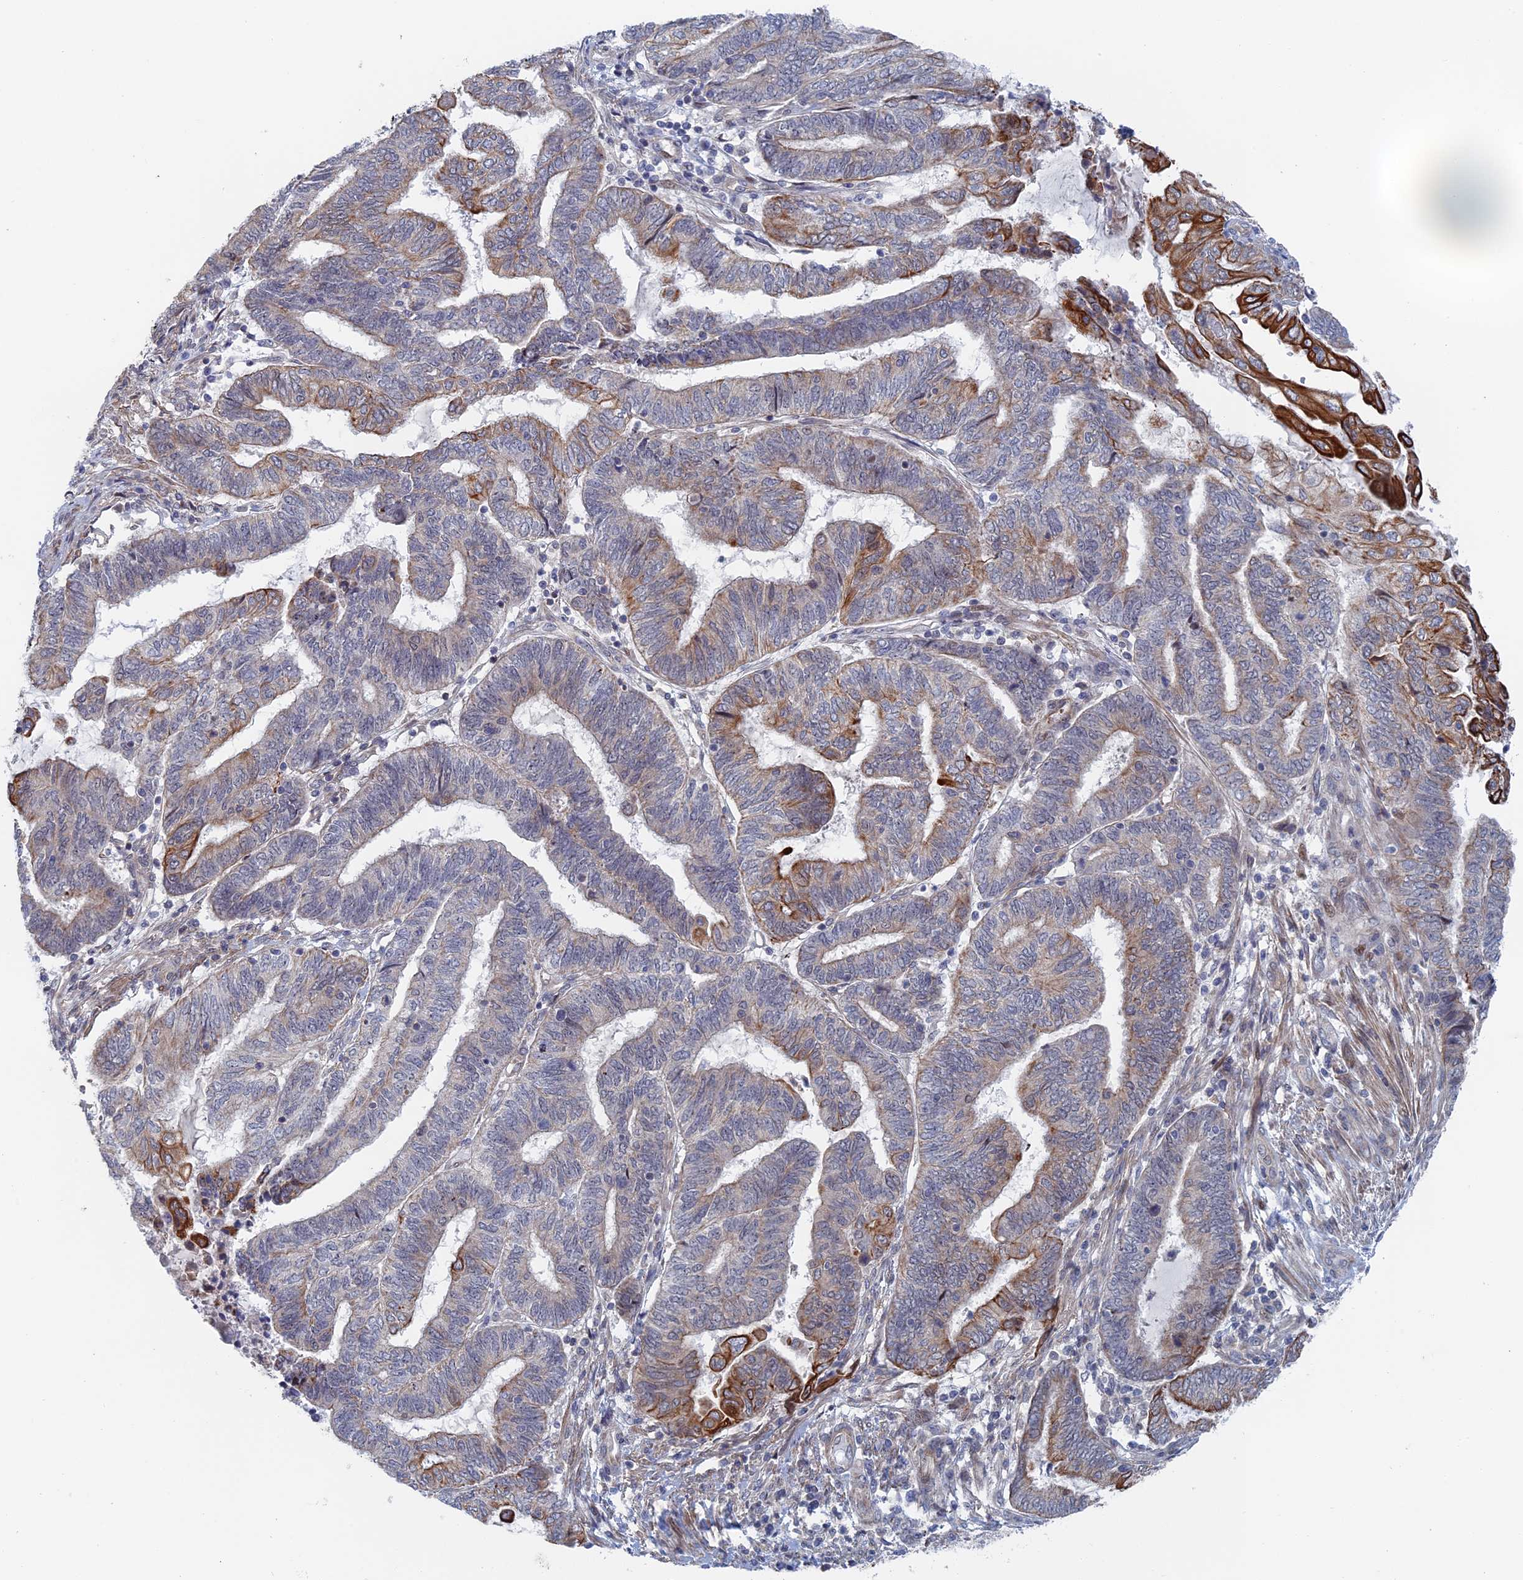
{"staining": {"intensity": "strong", "quantity": "<25%", "location": "cytoplasmic/membranous"}, "tissue": "endometrial cancer", "cell_type": "Tumor cells", "image_type": "cancer", "snomed": [{"axis": "morphology", "description": "Adenocarcinoma, NOS"}, {"axis": "topography", "description": "Uterus"}, {"axis": "topography", "description": "Endometrium"}], "caption": "Approximately <25% of tumor cells in adenocarcinoma (endometrial) reveal strong cytoplasmic/membranous protein positivity as visualized by brown immunohistochemical staining.", "gene": "IL7", "patient": {"sex": "female", "age": 70}}